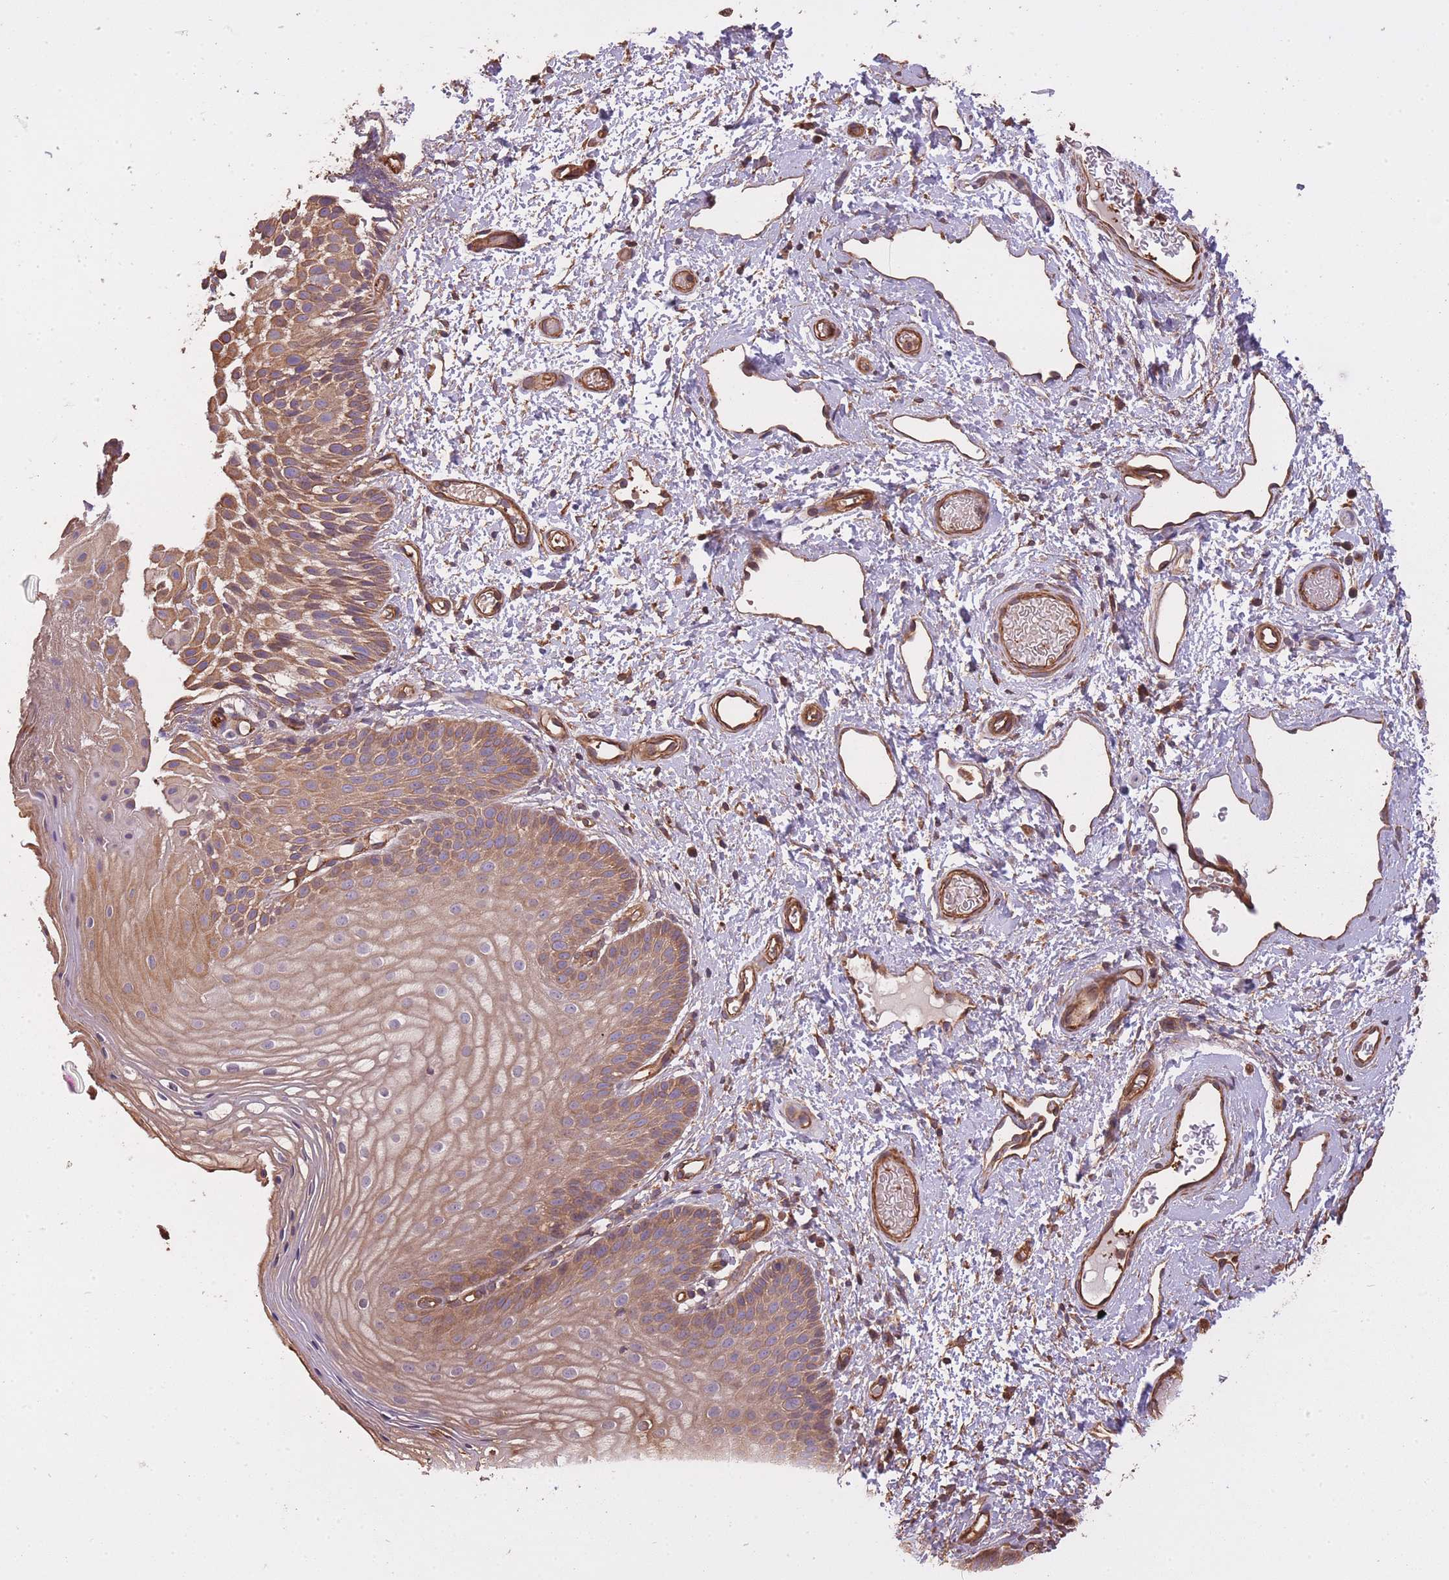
{"staining": {"intensity": "moderate", "quantity": "25%-75%", "location": "cytoplasmic/membranous"}, "tissue": "skin", "cell_type": "Epidermal cells", "image_type": "normal", "snomed": [{"axis": "morphology", "description": "Normal tissue, NOS"}, {"axis": "topography", "description": "Anal"}], "caption": "Immunohistochemistry (IHC) of benign skin shows medium levels of moderate cytoplasmic/membranous staining in approximately 25%-75% of epidermal cells.", "gene": "ARMH3", "patient": {"sex": "female", "age": 40}}